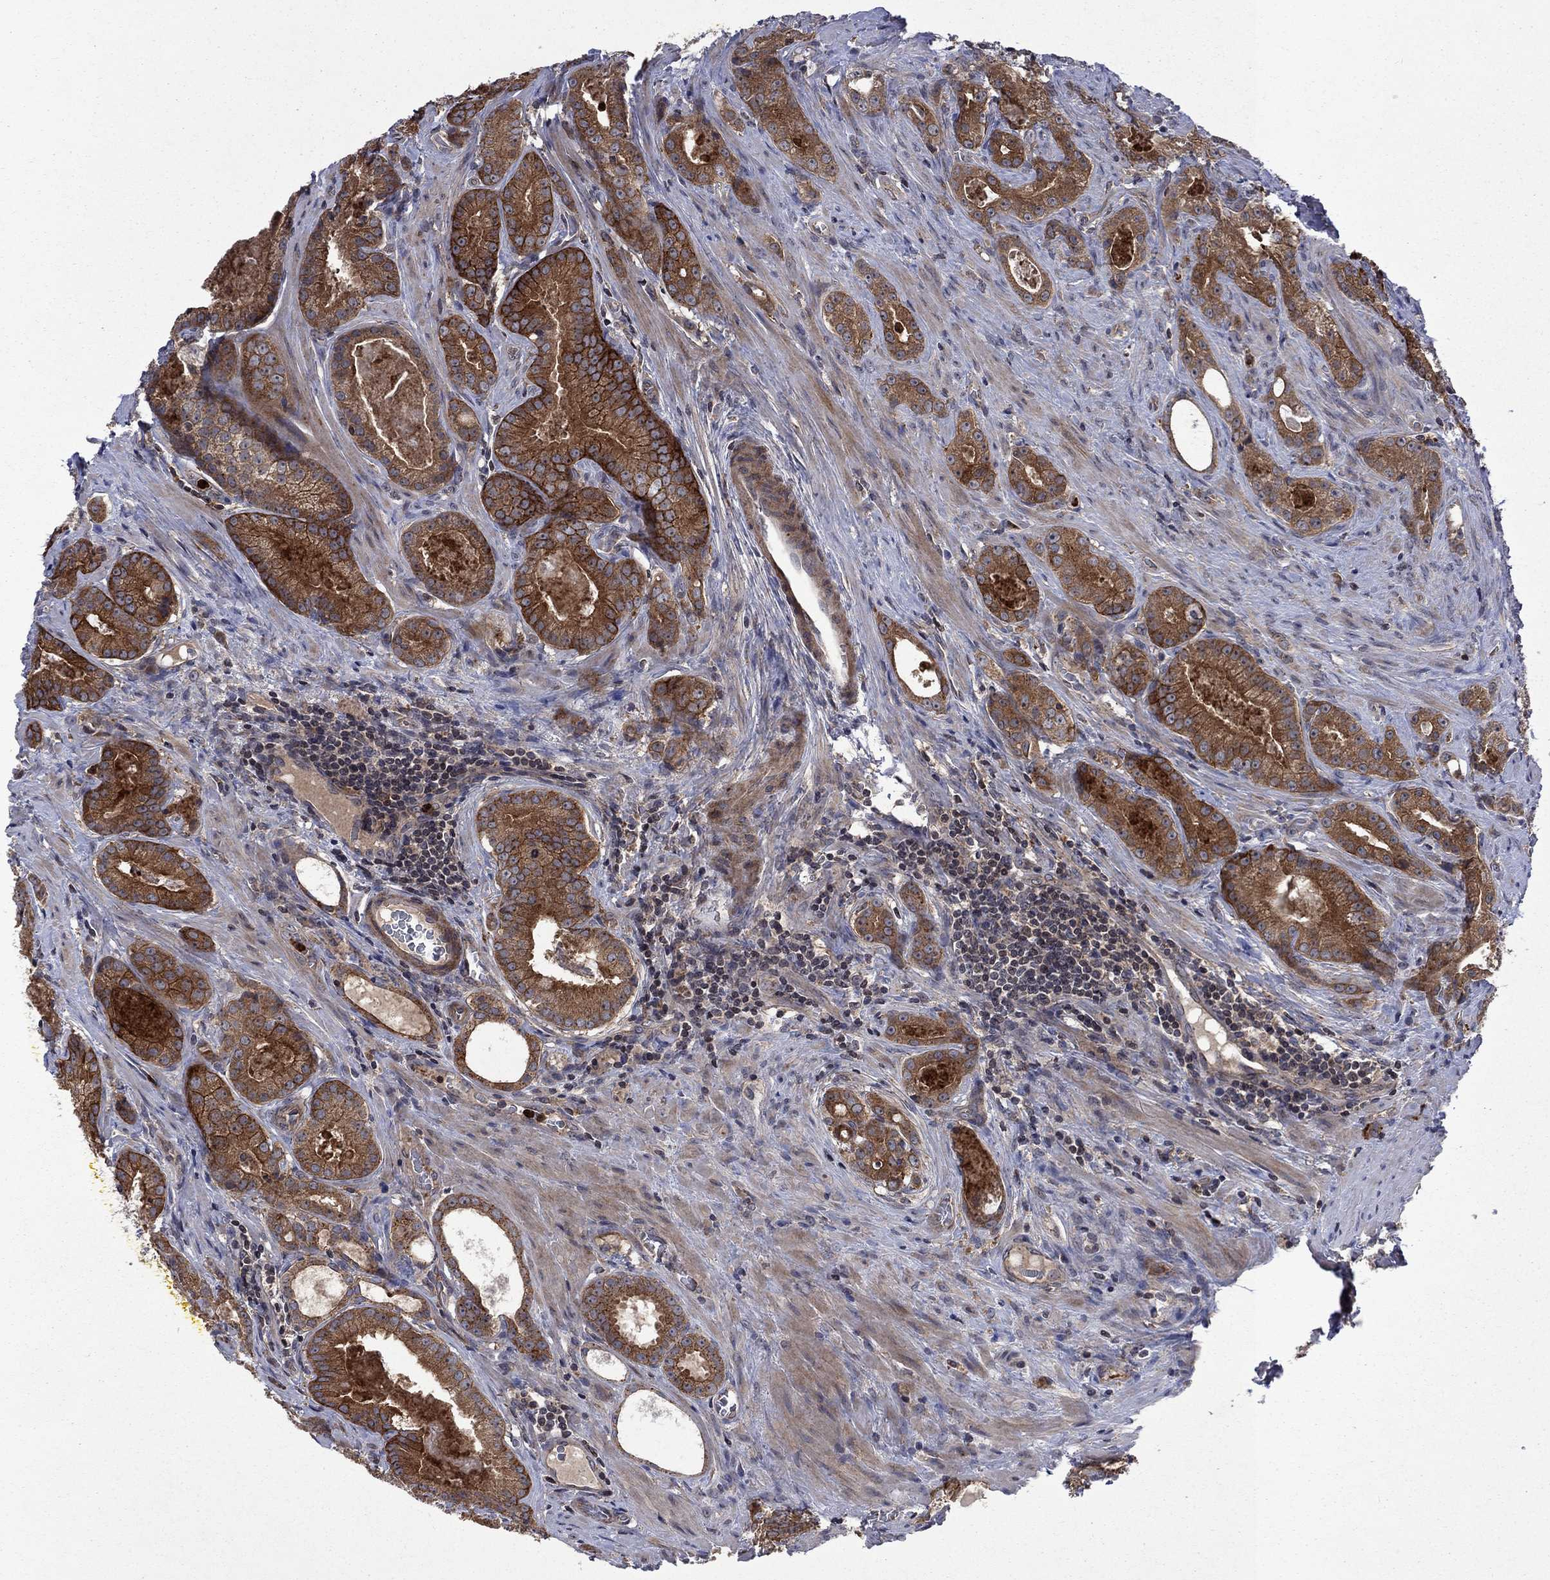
{"staining": {"intensity": "moderate", "quantity": ">75%", "location": "cytoplasmic/membranous"}, "tissue": "prostate cancer", "cell_type": "Tumor cells", "image_type": "cancer", "snomed": [{"axis": "morphology", "description": "Adenocarcinoma, NOS"}, {"axis": "topography", "description": "Prostate"}], "caption": "Tumor cells exhibit medium levels of moderate cytoplasmic/membranous staining in about >75% of cells in human adenocarcinoma (prostate).", "gene": "TMEM33", "patient": {"sex": "male", "age": 61}}